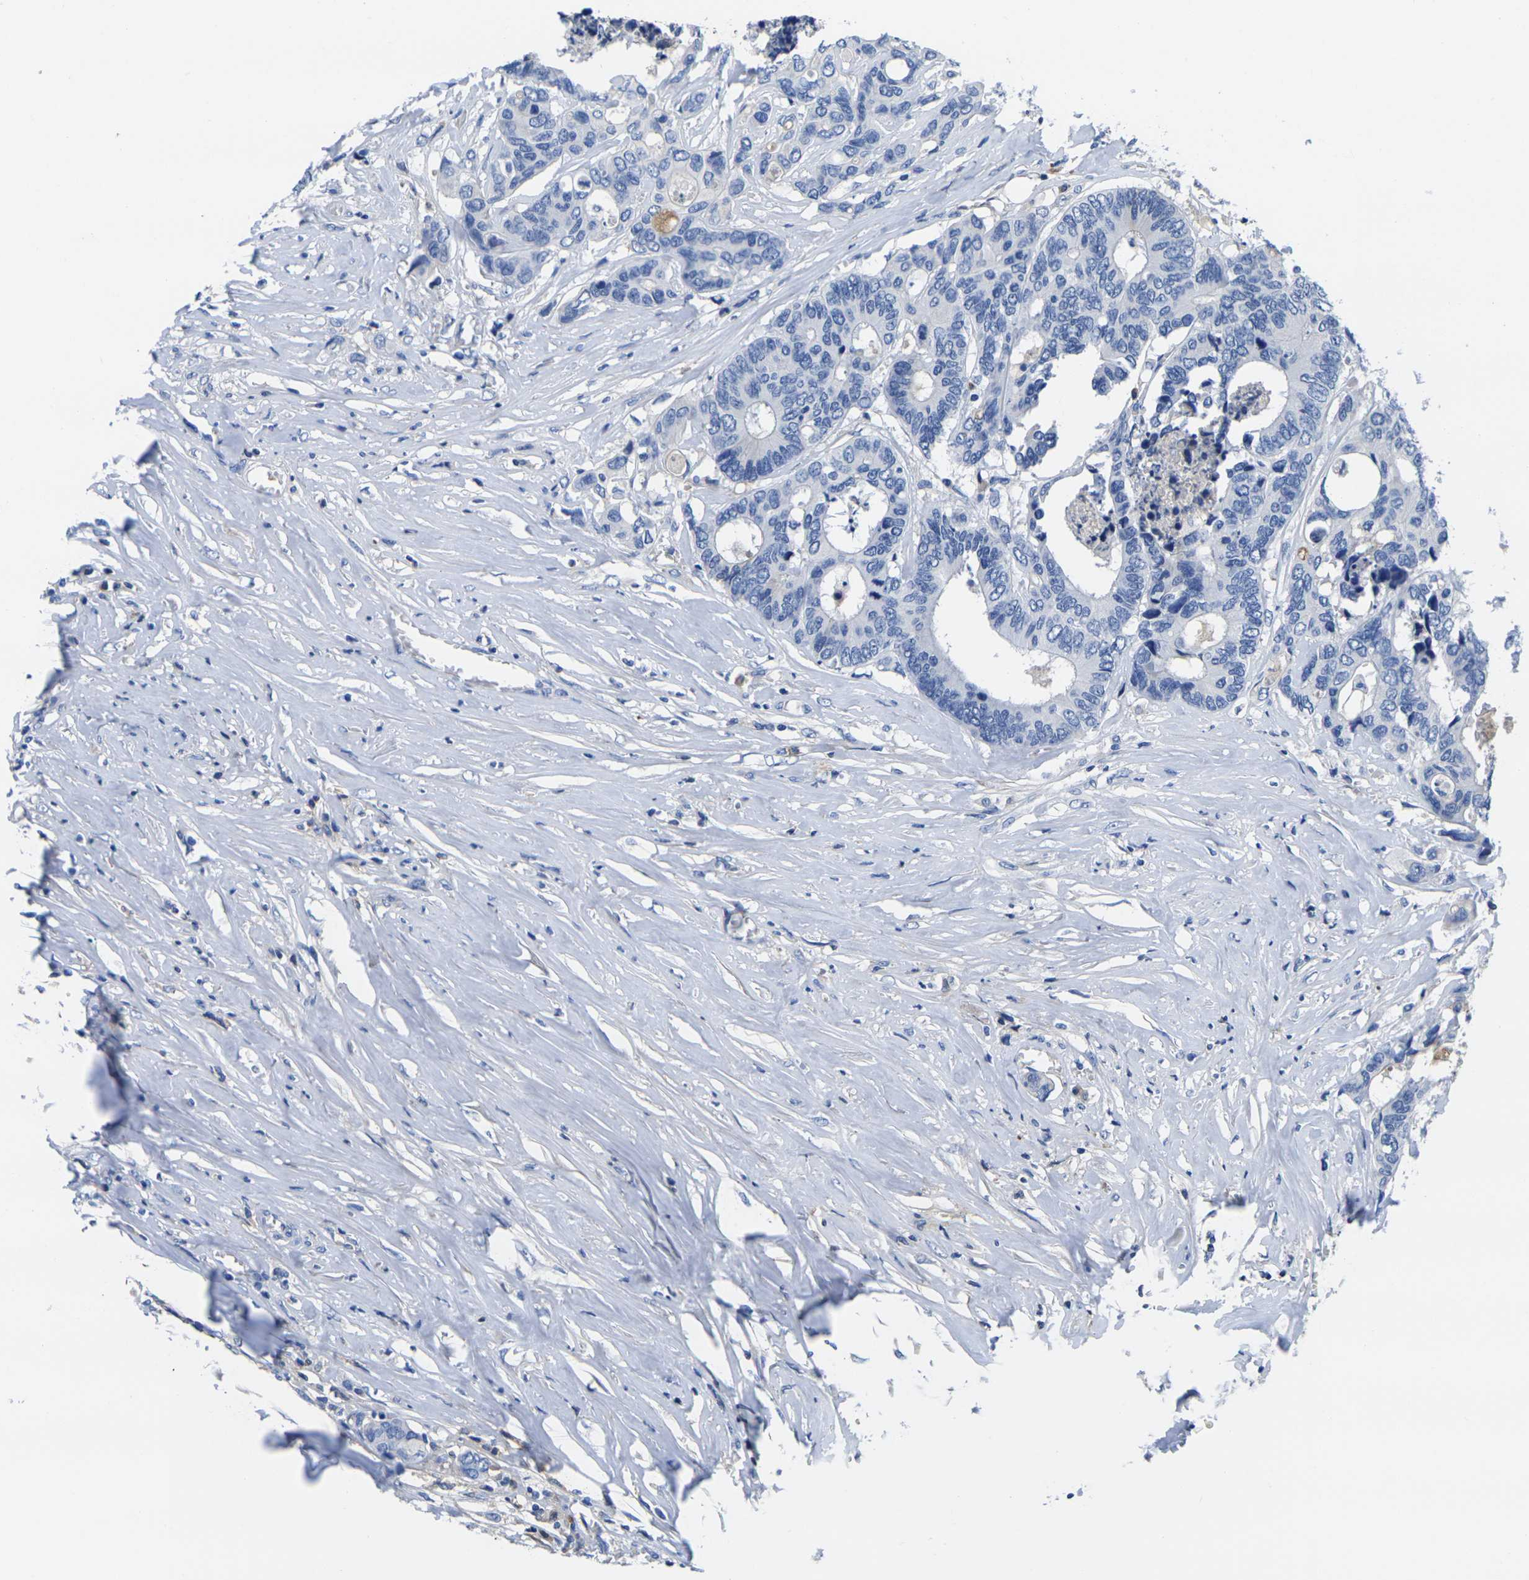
{"staining": {"intensity": "negative", "quantity": "none", "location": "none"}, "tissue": "colorectal cancer", "cell_type": "Tumor cells", "image_type": "cancer", "snomed": [{"axis": "morphology", "description": "Adenocarcinoma, NOS"}, {"axis": "topography", "description": "Rectum"}], "caption": "This is an immunohistochemistry (IHC) image of colorectal adenocarcinoma. There is no expression in tumor cells.", "gene": "GREM2", "patient": {"sex": "male", "age": 55}}